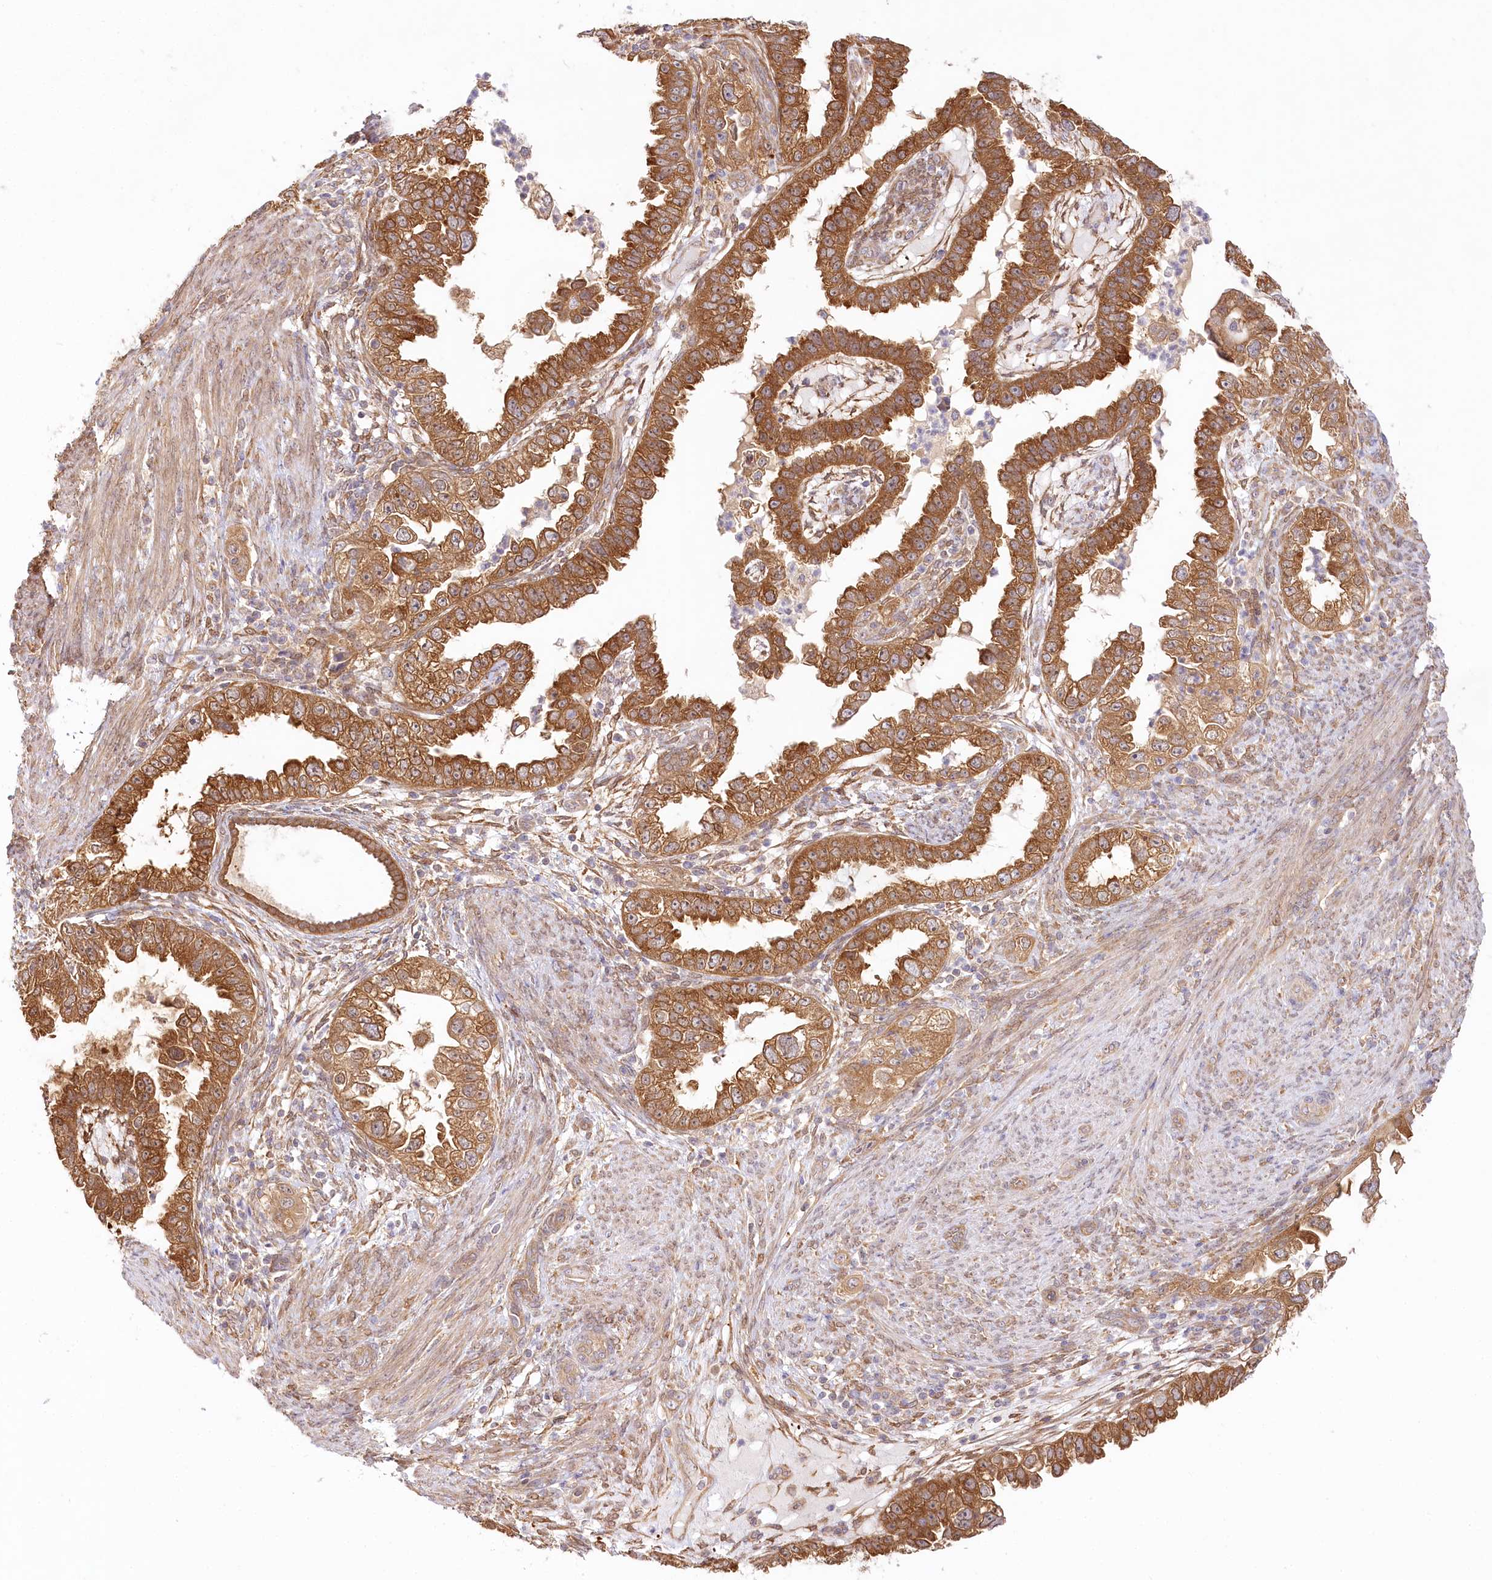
{"staining": {"intensity": "moderate", "quantity": ">75%", "location": "cytoplasmic/membranous"}, "tissue": "endometrial cancer", "cell_type": "Tumor cells", "image_type": "cancer", "snomed": [{"axis": "morphology", "description": "Adenocarcinoma, NOS"}, {"axis": "topography", "description": "Endometrium"}], "caption": "Human endometrial adenocarcinoma stained for a protein (brown) exhibits moderate cytoplasmic/membranous positive positivity in approximately >75% of tumor cells.", "gene": "INPP4B", "patient": {"sex": "female", "age": 85}}